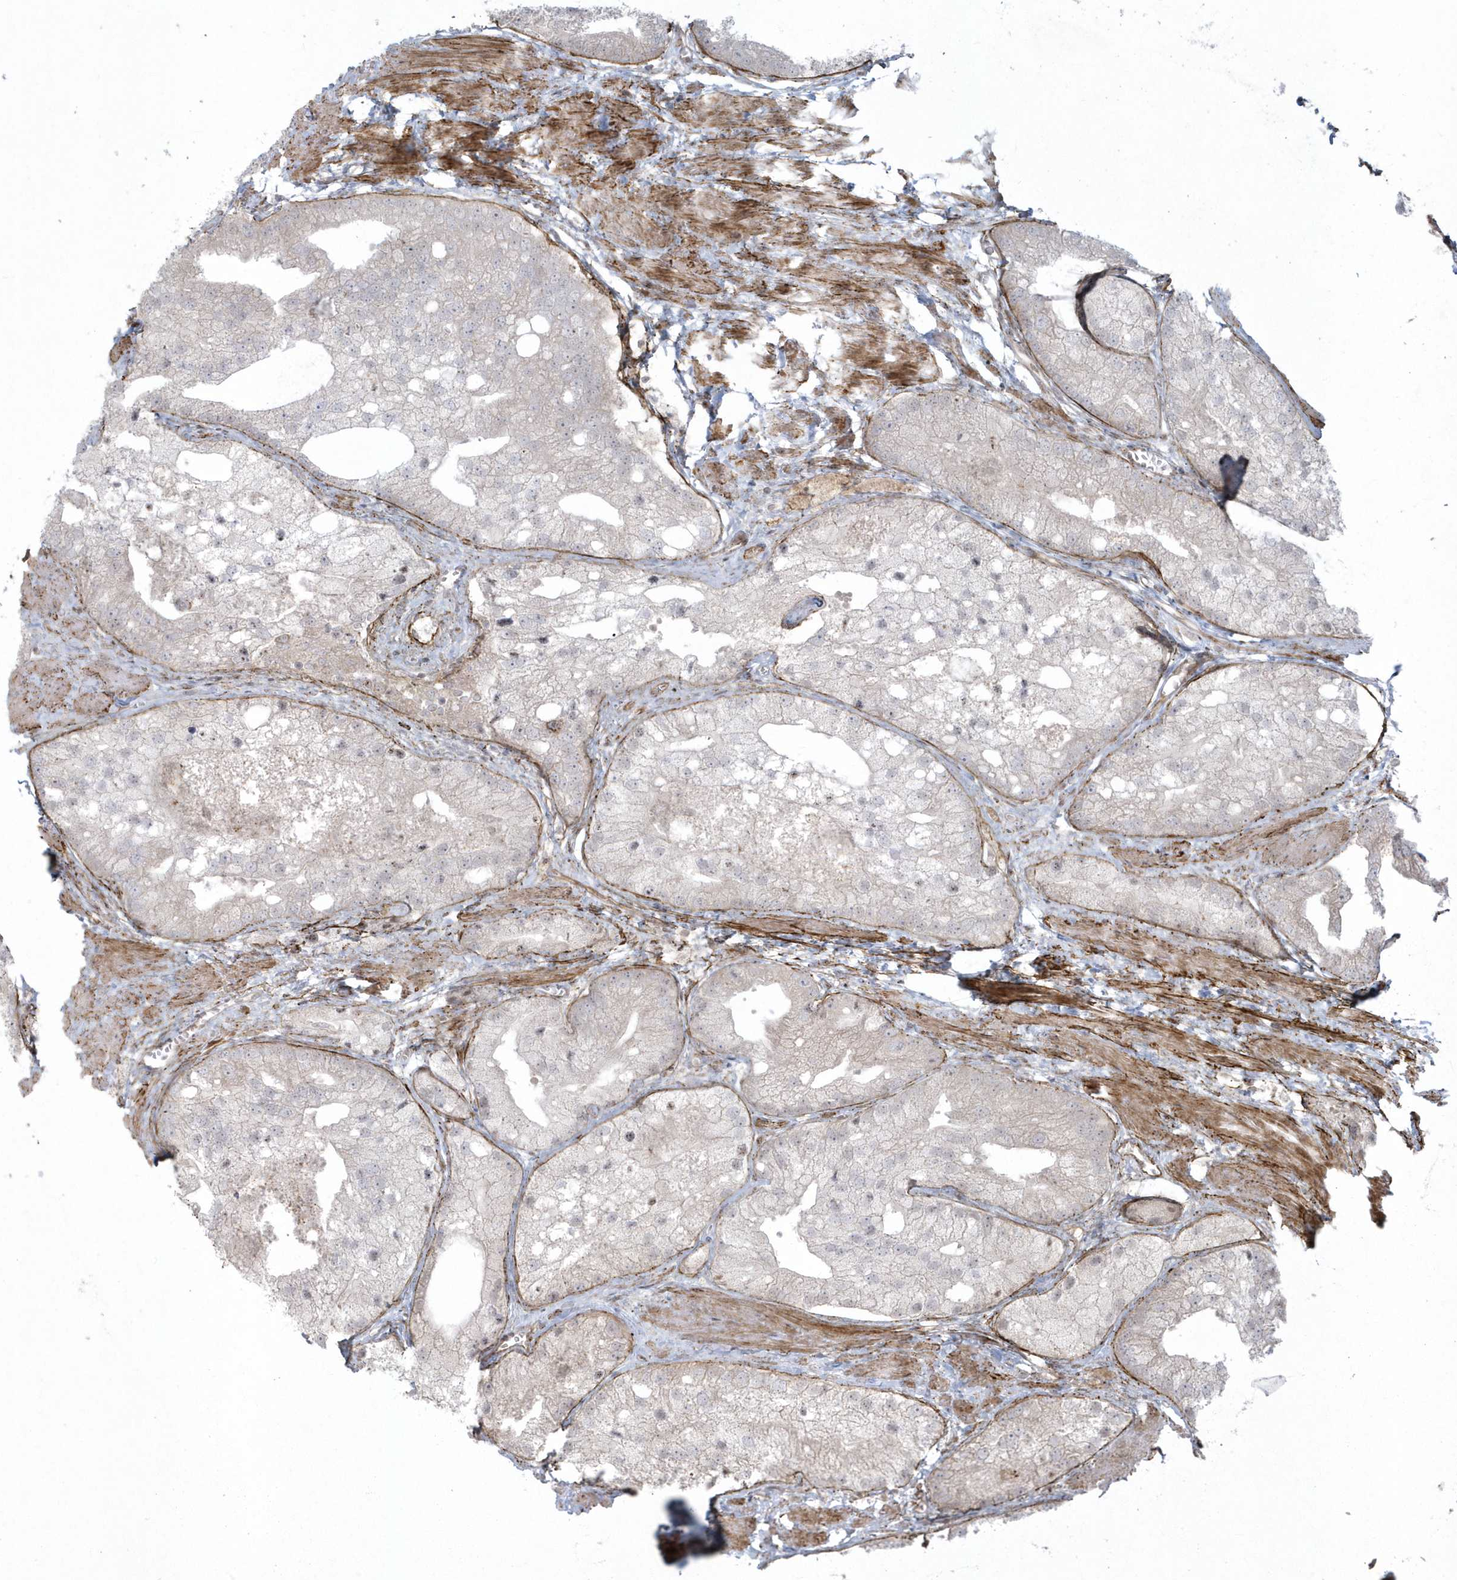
{"staining": {"intensity": "negative", "quantity": "none", "location": "none"}, "tissue": "prostate cancer", "cell_type": "Tumor cells", "image_type": "cancer", "snomed": [{"axis": "morphology", "description": "Adenocarcinoma, Low grade"}, {"axis": "topography", "description": "Prostate"}], "caption": "IHC histopathology image of neoplastic tissue: human prostate cancer (low-grade adenocarcinoma) stained with DAB demonstrates no significant protein expression in tumor cells.", "gene": "MASP2", "patient": {"sex": "male", "age": 69}}